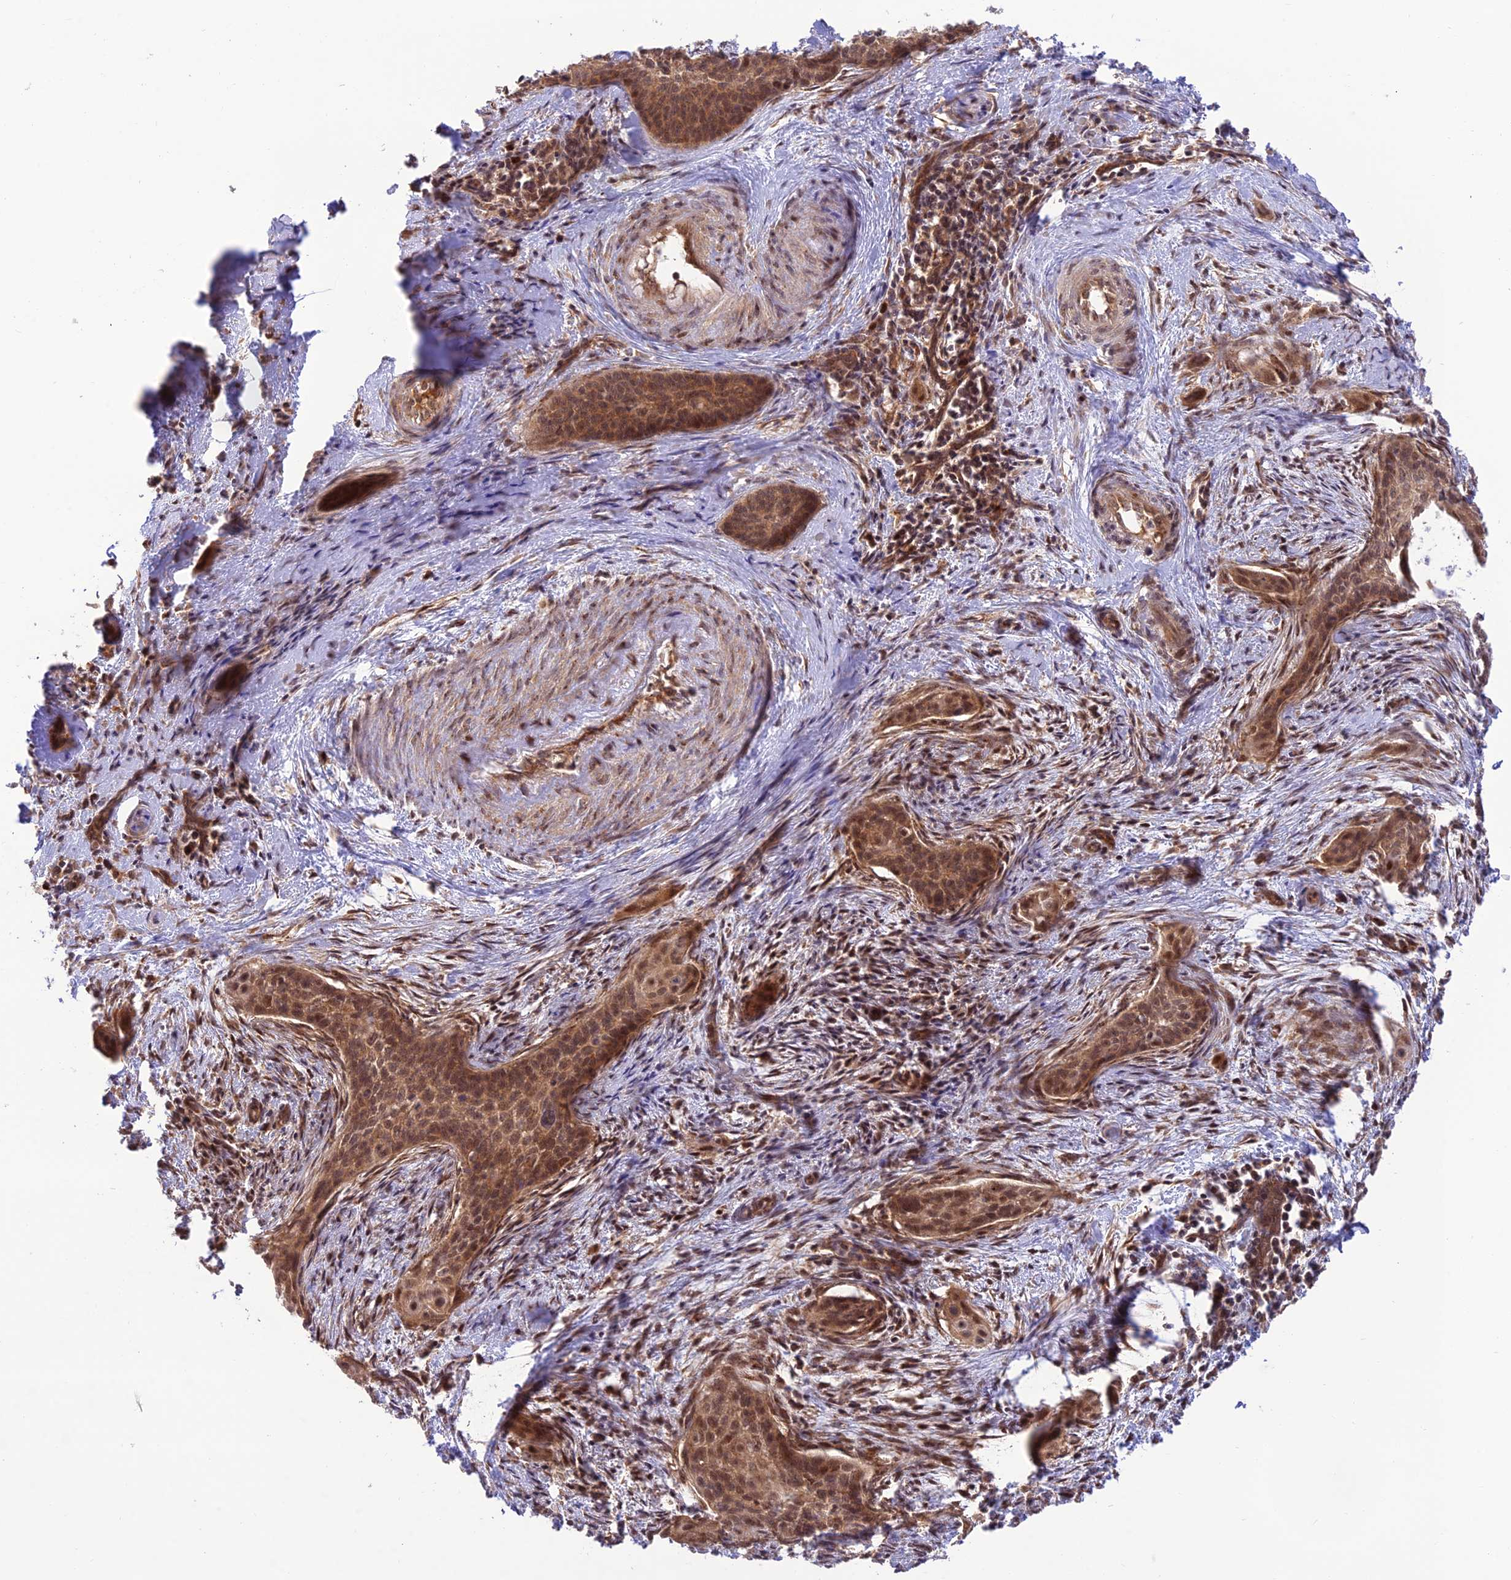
{"staining": {"intensity": "moderate", "quantity": ">75%", "location": "cytoplasmic/membranous,nuclear"}, "tissue": "cervical cancer", "cell_type": "Tumor cells", "image_type": "cancer", "snomed": [{"axis": "morphology", "description": "Squamous cell carcinoma, NOS"}, {"axis": "topography", "description": "Cervix"}], "caption": "Moderate cytoplasmic/membranous and nuclear expression for a protein is appreciated in about >75% of tumor cells of squamous cell carcinoma (cervical) using immunohistochemistry (IHC).", "gene": "GOLGA3", "patient": {"sex": "female", "age": 33}}